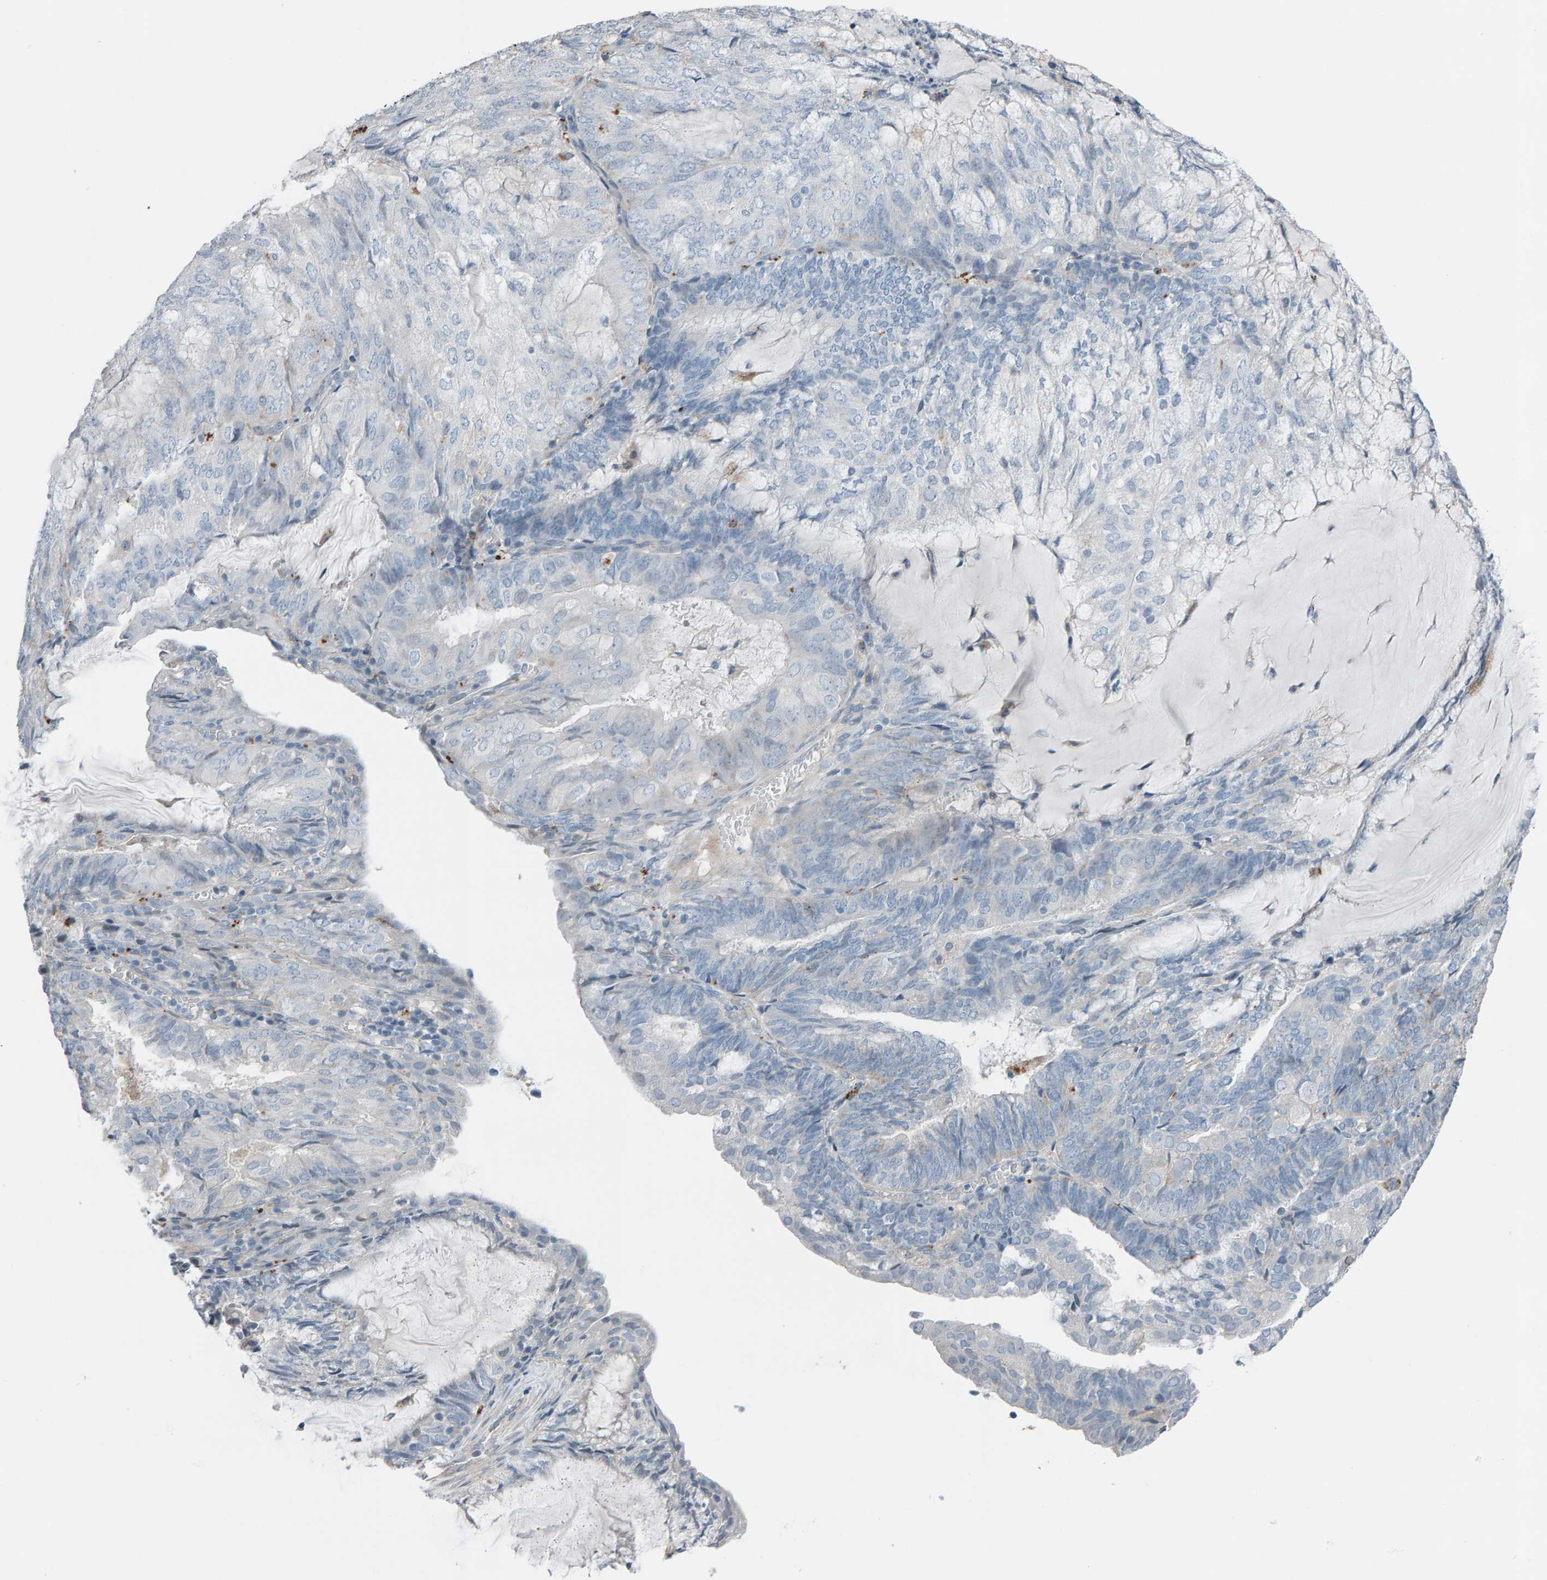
{"staining": {"intensity": "negative", "quantity": "none", "location": "none"}, "tissue": "endometrial cancer", "cell_type": "Tumor cells", "image_type": "cancer", "snomed": [{"axis": "morphology", "description": "Adenocarcinoma, NOS"}, {"axis": "topography", "description": "Endometrium"}], "caption": "This is an immunohistochemistry image of human adenocarcinoma (endometrial). There is no expression in tumor cells.", "gene": "IPPK", "patient": {"sex": "female", "age": 81}}